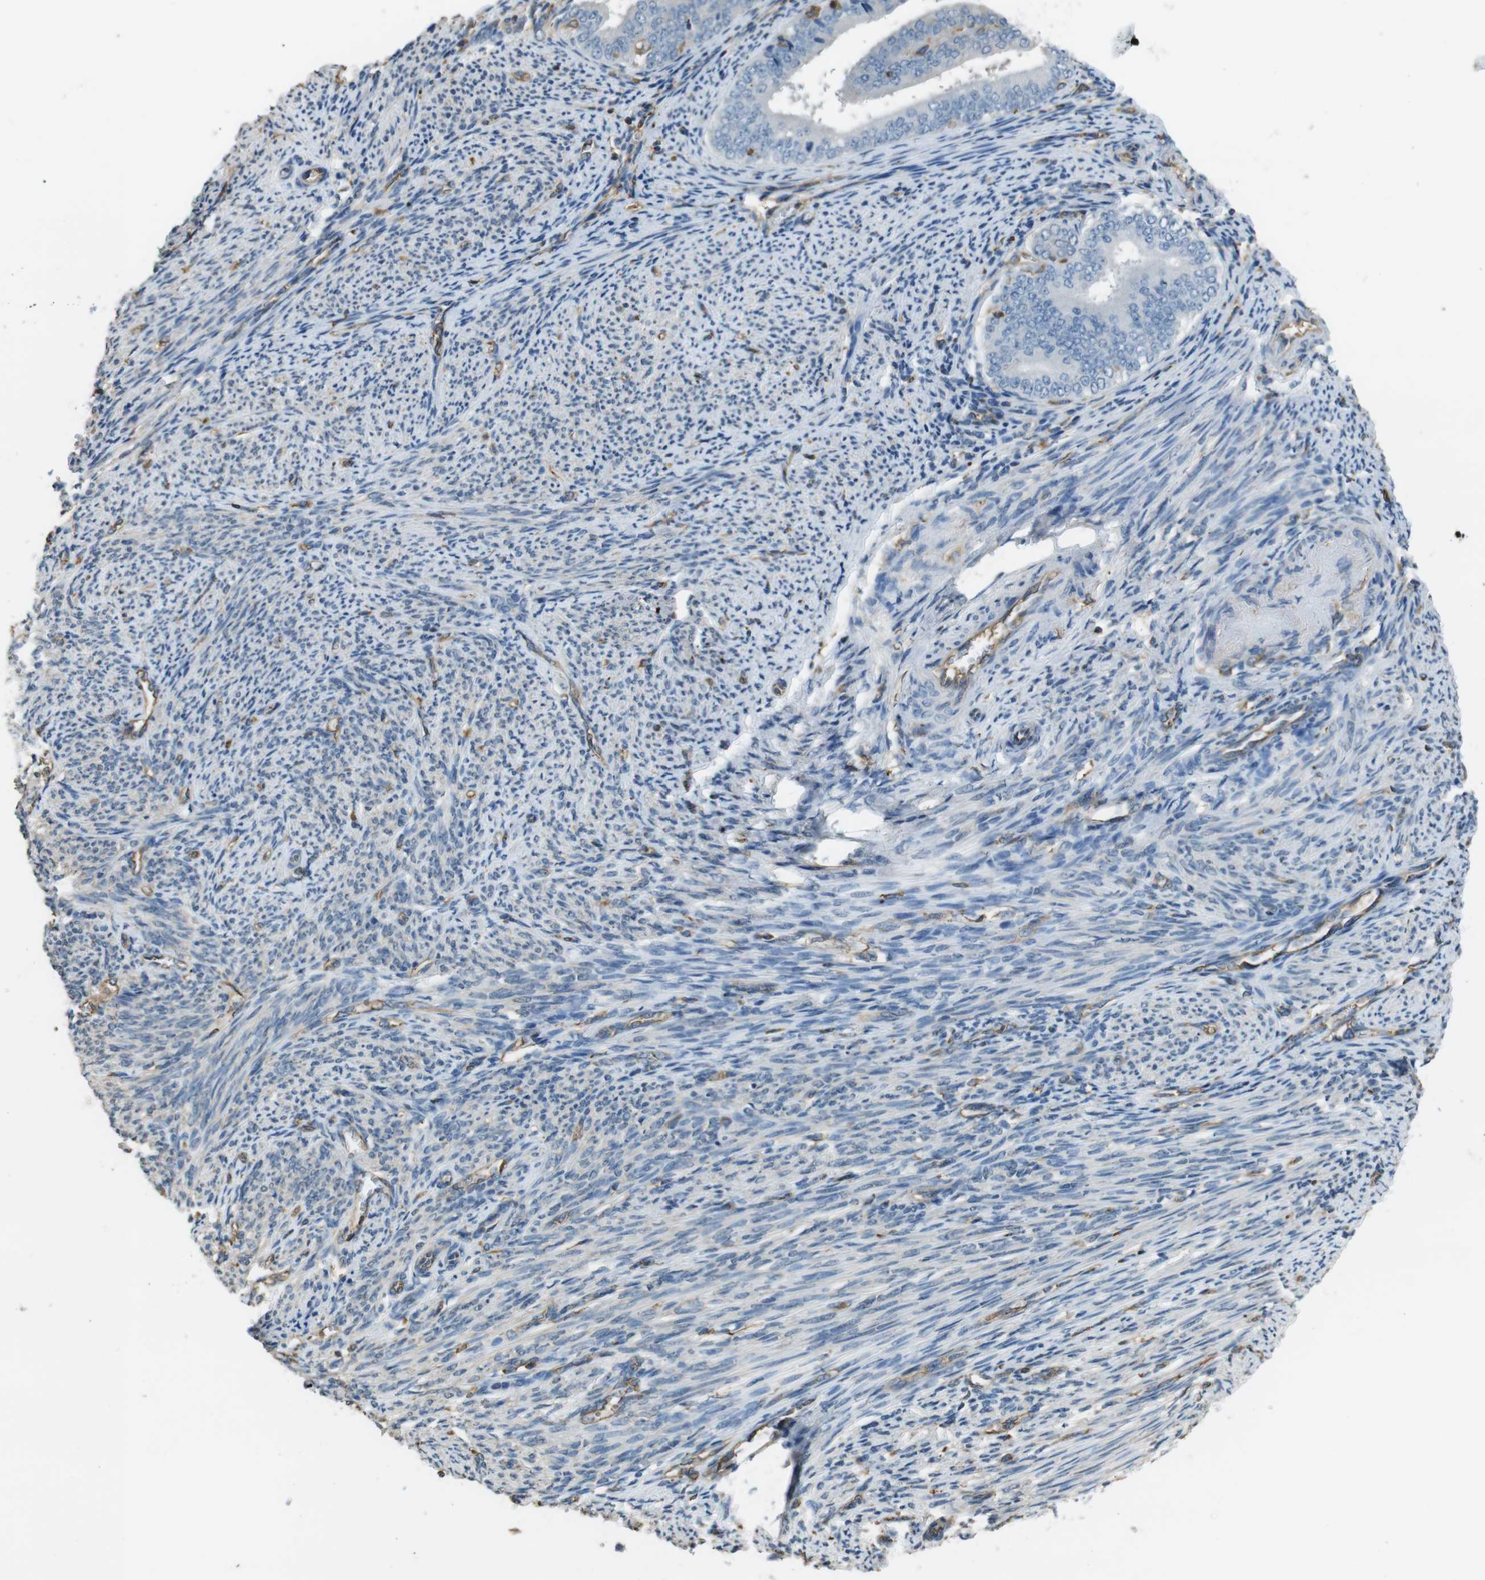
{"staining": {"intensity": "negative", "quantity": "none", "location": "none"}, "tissue": "endometrial cancer", "cell_type": "Tumor cells", "image_type": "cancer", "snomed": [{"axis": "morphology", "description": "Adenocarcinoma, NOS"}, {"axis": "topography", "description": "Endometrium"}], "caption": "This is a image of immunohistochemistry staining of endometrial cancer, which shows no expression in tumor cells.", "gene": "FCAR", "patient": {"sex": "female", "age": 63}}